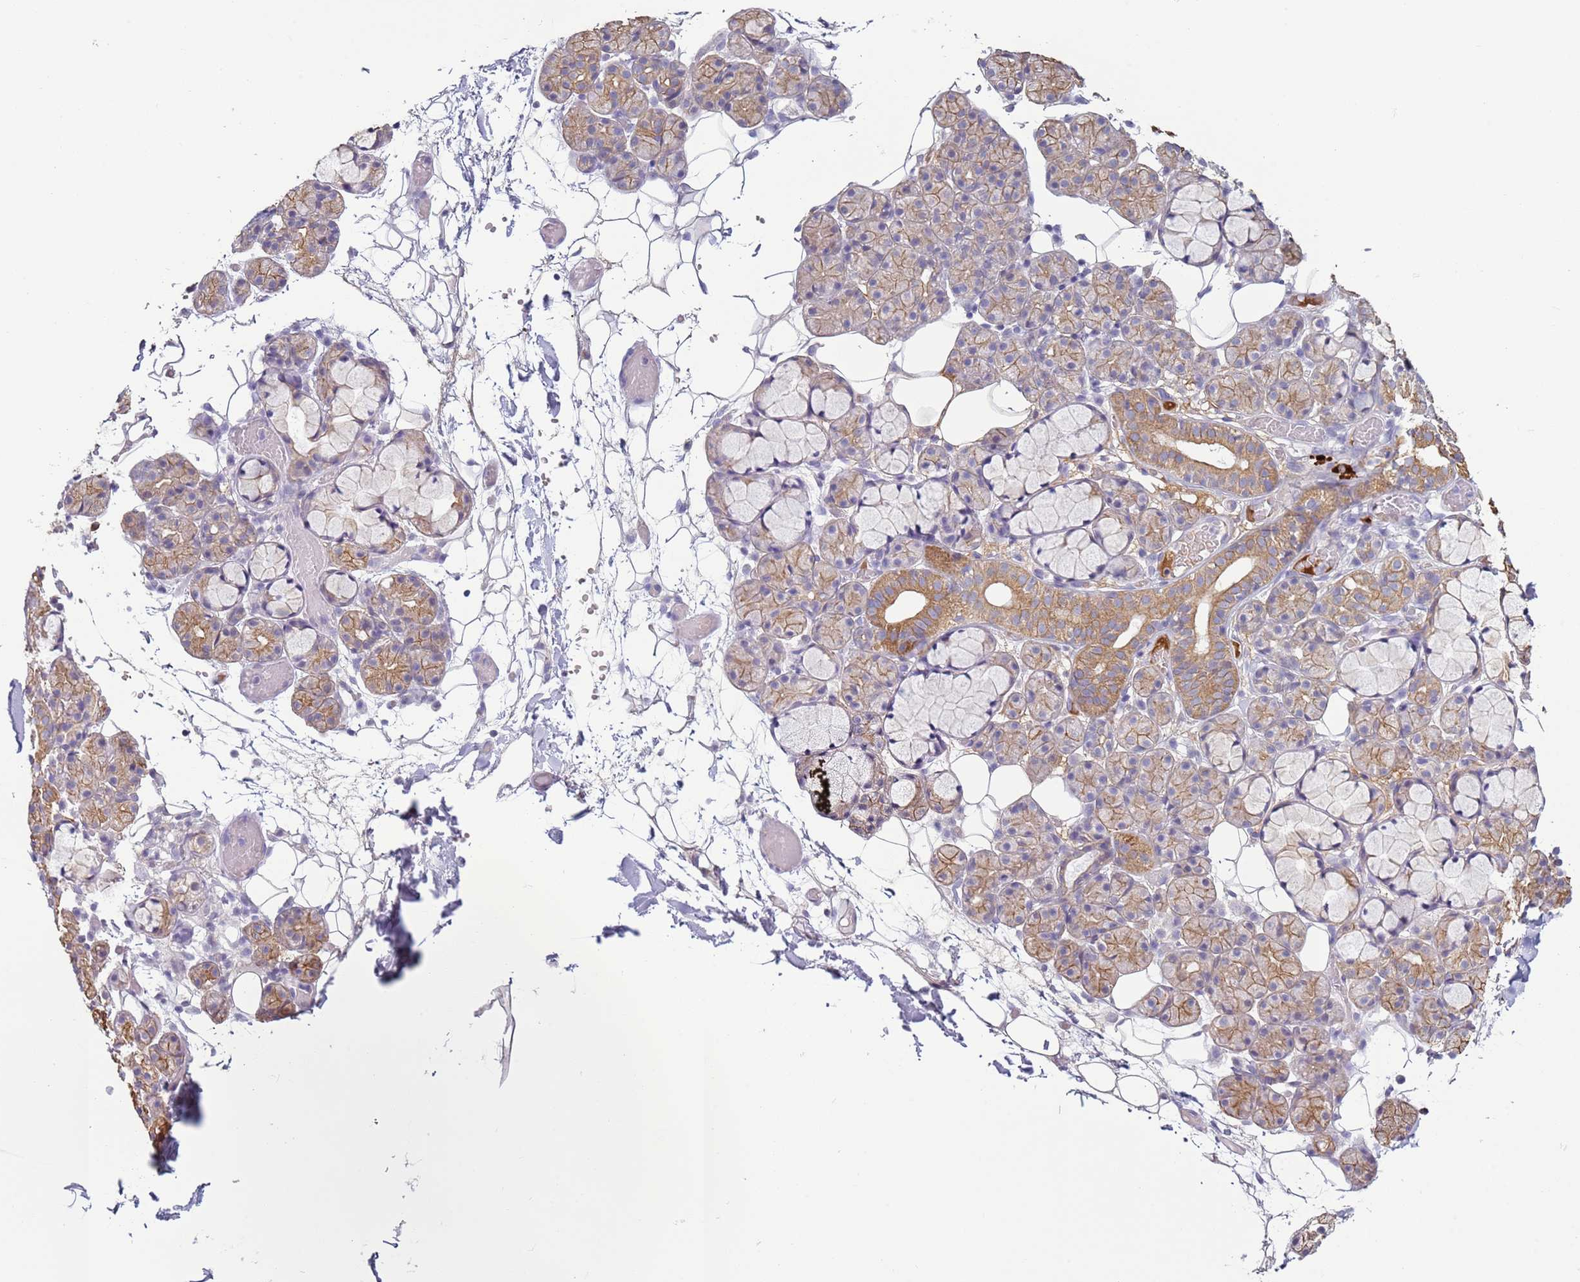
{"staining": {"intensity": "moderate", "quantity": ">75%", "location": "cytoplasmic/membranous"}, "tissue": "salivary gland", "cell_type": "Glandular cells", "image_type": "normal", "snomed": [{"axis": "morphology", "description": "Normal tissue, NOS"}, {"axis": "topography", "description": "Salivary gland"}], "caption": "A brown stain shows moderate cytoplasmic/membranous expression of a protein in glandular cells of unremarkable human salivary gland. The staining was performed using DAB (3,3'-diaminobenzidine) to visualize the protein expression in brown, while the nuclei were stained in blue with hematoxylin (Magnification: 20x).", "gene": "NPAP1", "patient": {"sex": "male", "age": 63}}